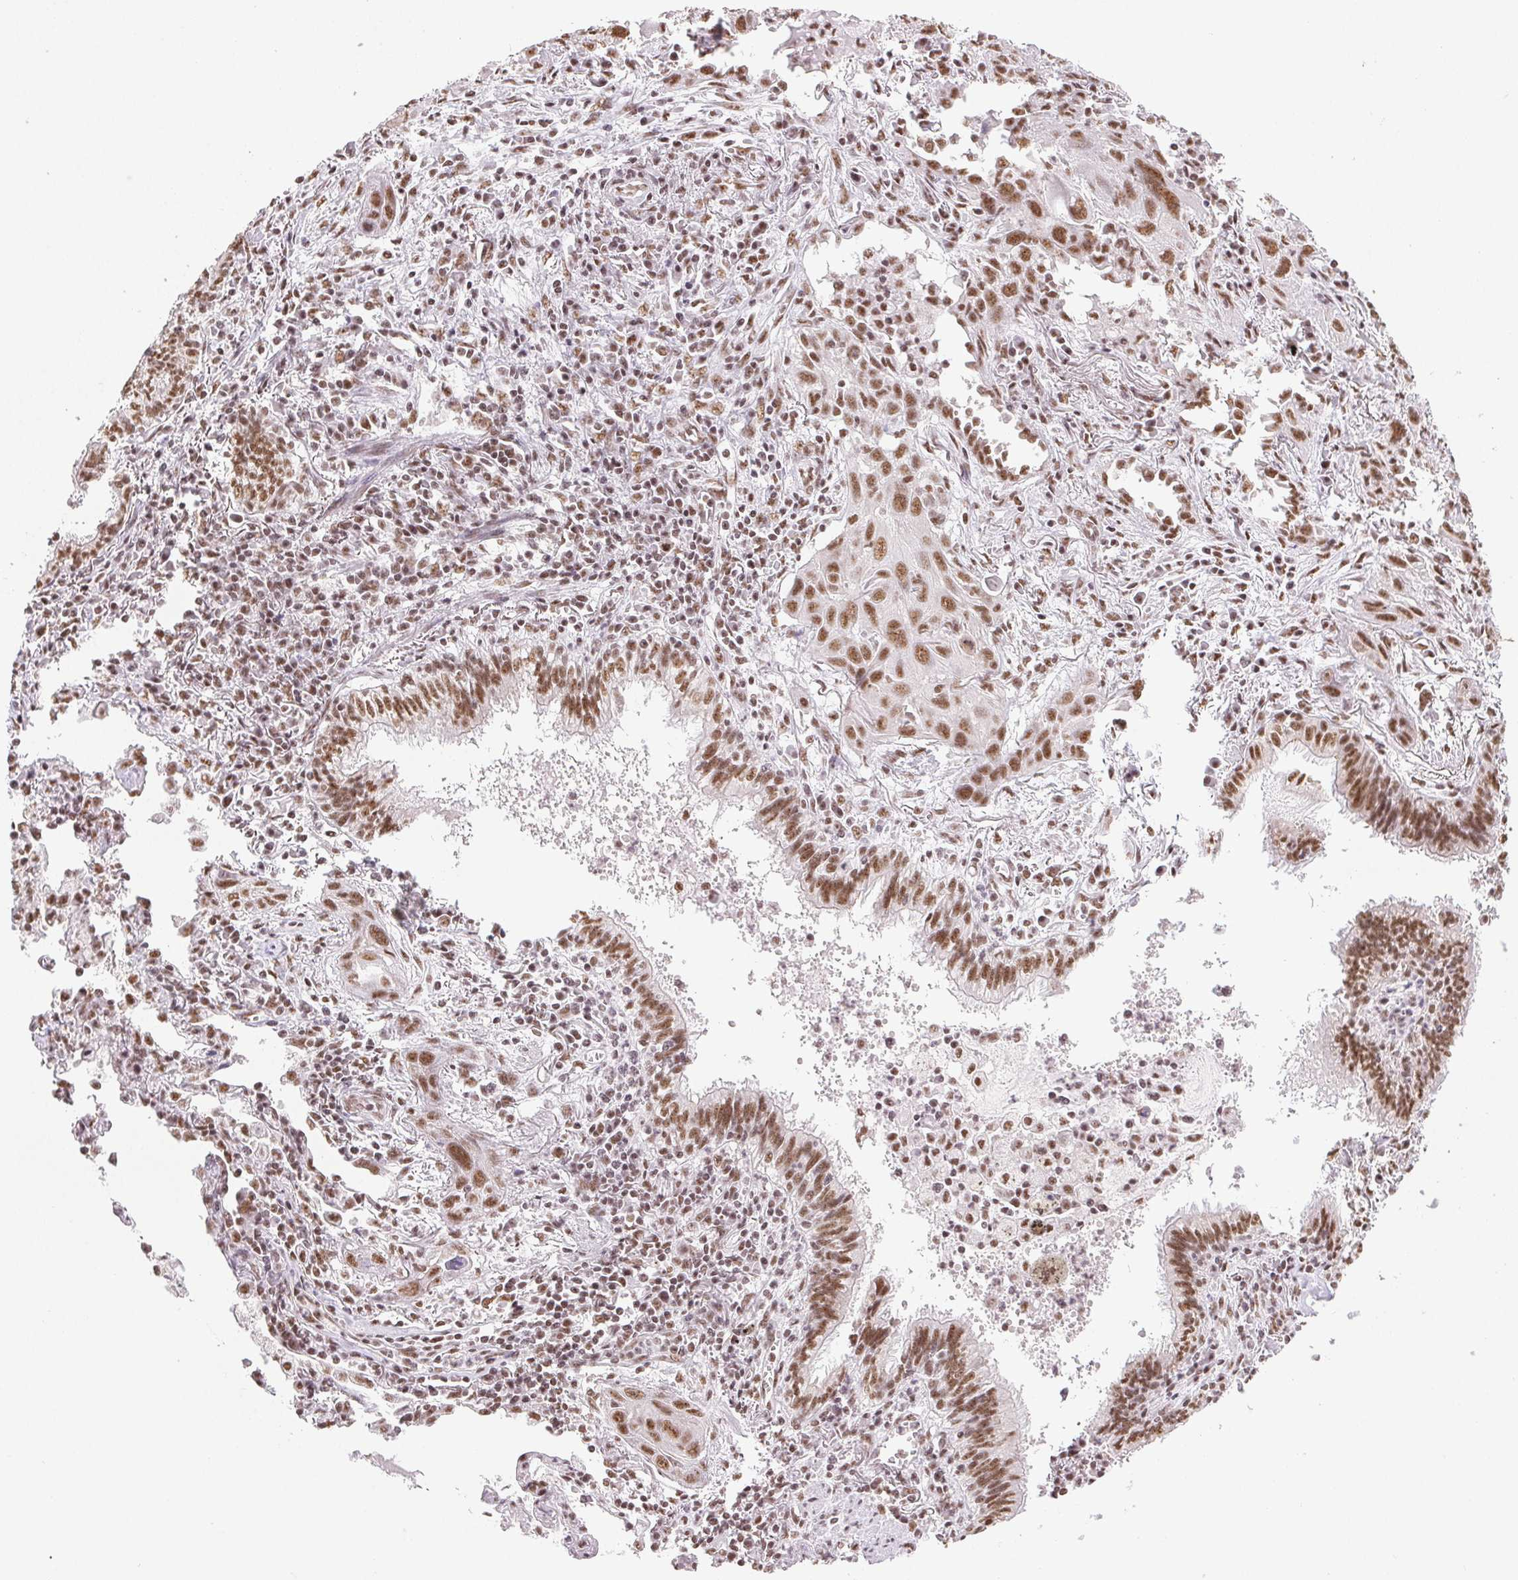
{"staining": {"intensity": "moderate", "quantity": ">75%", "location": "nuclear"}, "tissue": "lung cancer", "cell_type": "Tumor cells", "image_type": "cancer", "snomed": [{"axis": "morphology", "description": "Squamous cell carcinoma, NOS"}, {"axis": "topography", "description": "Lung"}], "caption": "Lung cancer (squamous cell carcinoma) was stained to show a protein in brown. There is medium levels of moderate nuclear staining in approximately >75% of tumor cells.", "gene": "IK", "patient": {"sex": "male", "age": 79}}